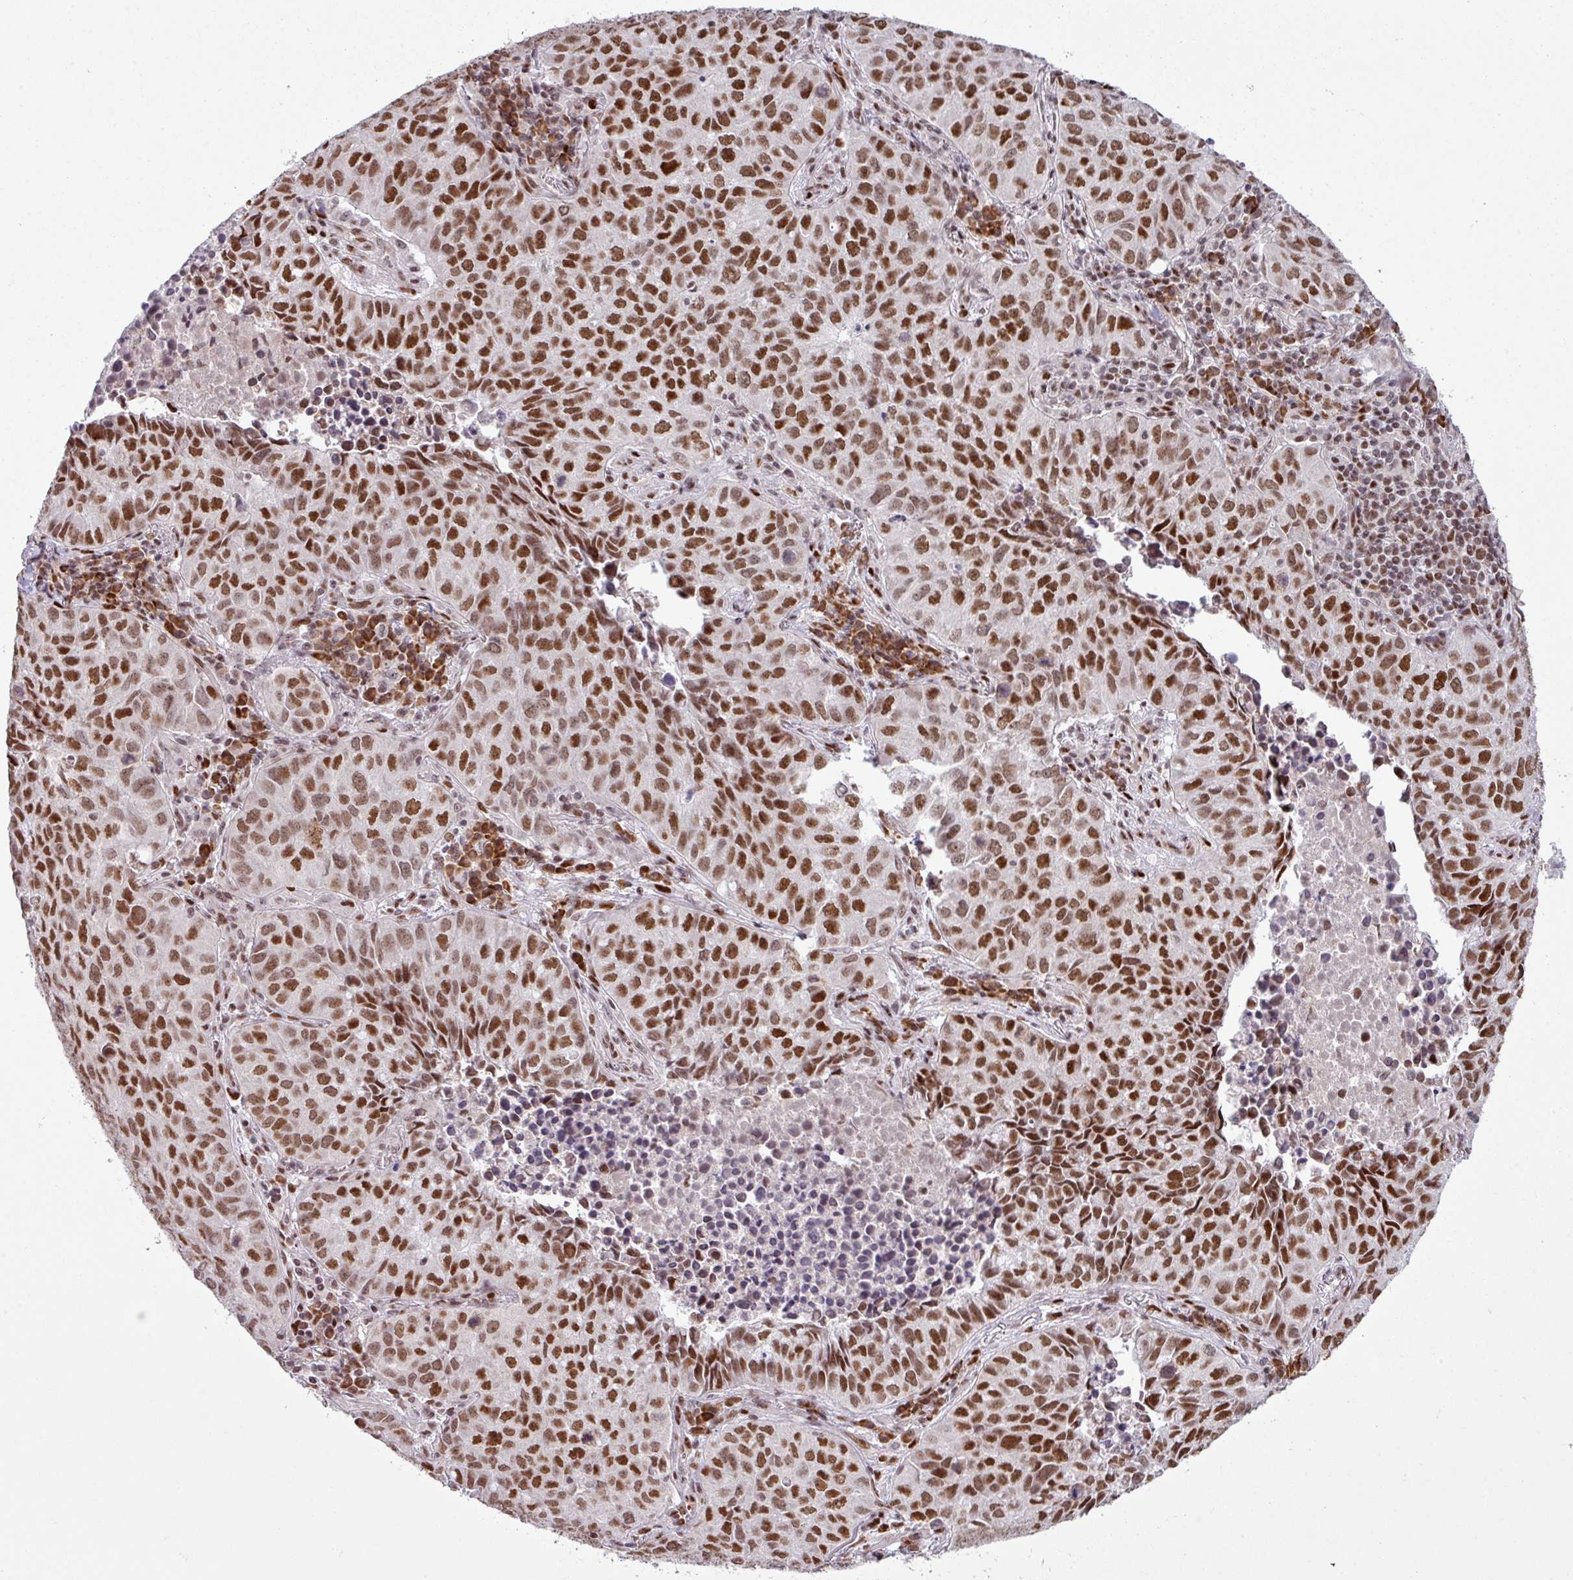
{"staining": {"intensity": "strong", "quantity": ">75%", "location": "nuclear"}, "tissue": "lung cancer", "cell_type": "Tumor cells", "image_type": "cancer", "snomed": [{"axis": "morphology", "description": "Adenocarcinoma, NOS"}, {"axis": "topography", "description": "Lung"}], "caption": "A high-resolution micrograph shows immunohistochemistry (IHC) staining of lung cancer, which shows strong nuclear expression in approximately >75% of tumor cells.", "gene": "PRDM5", "patient": {"sex": "female", "age": 50}}